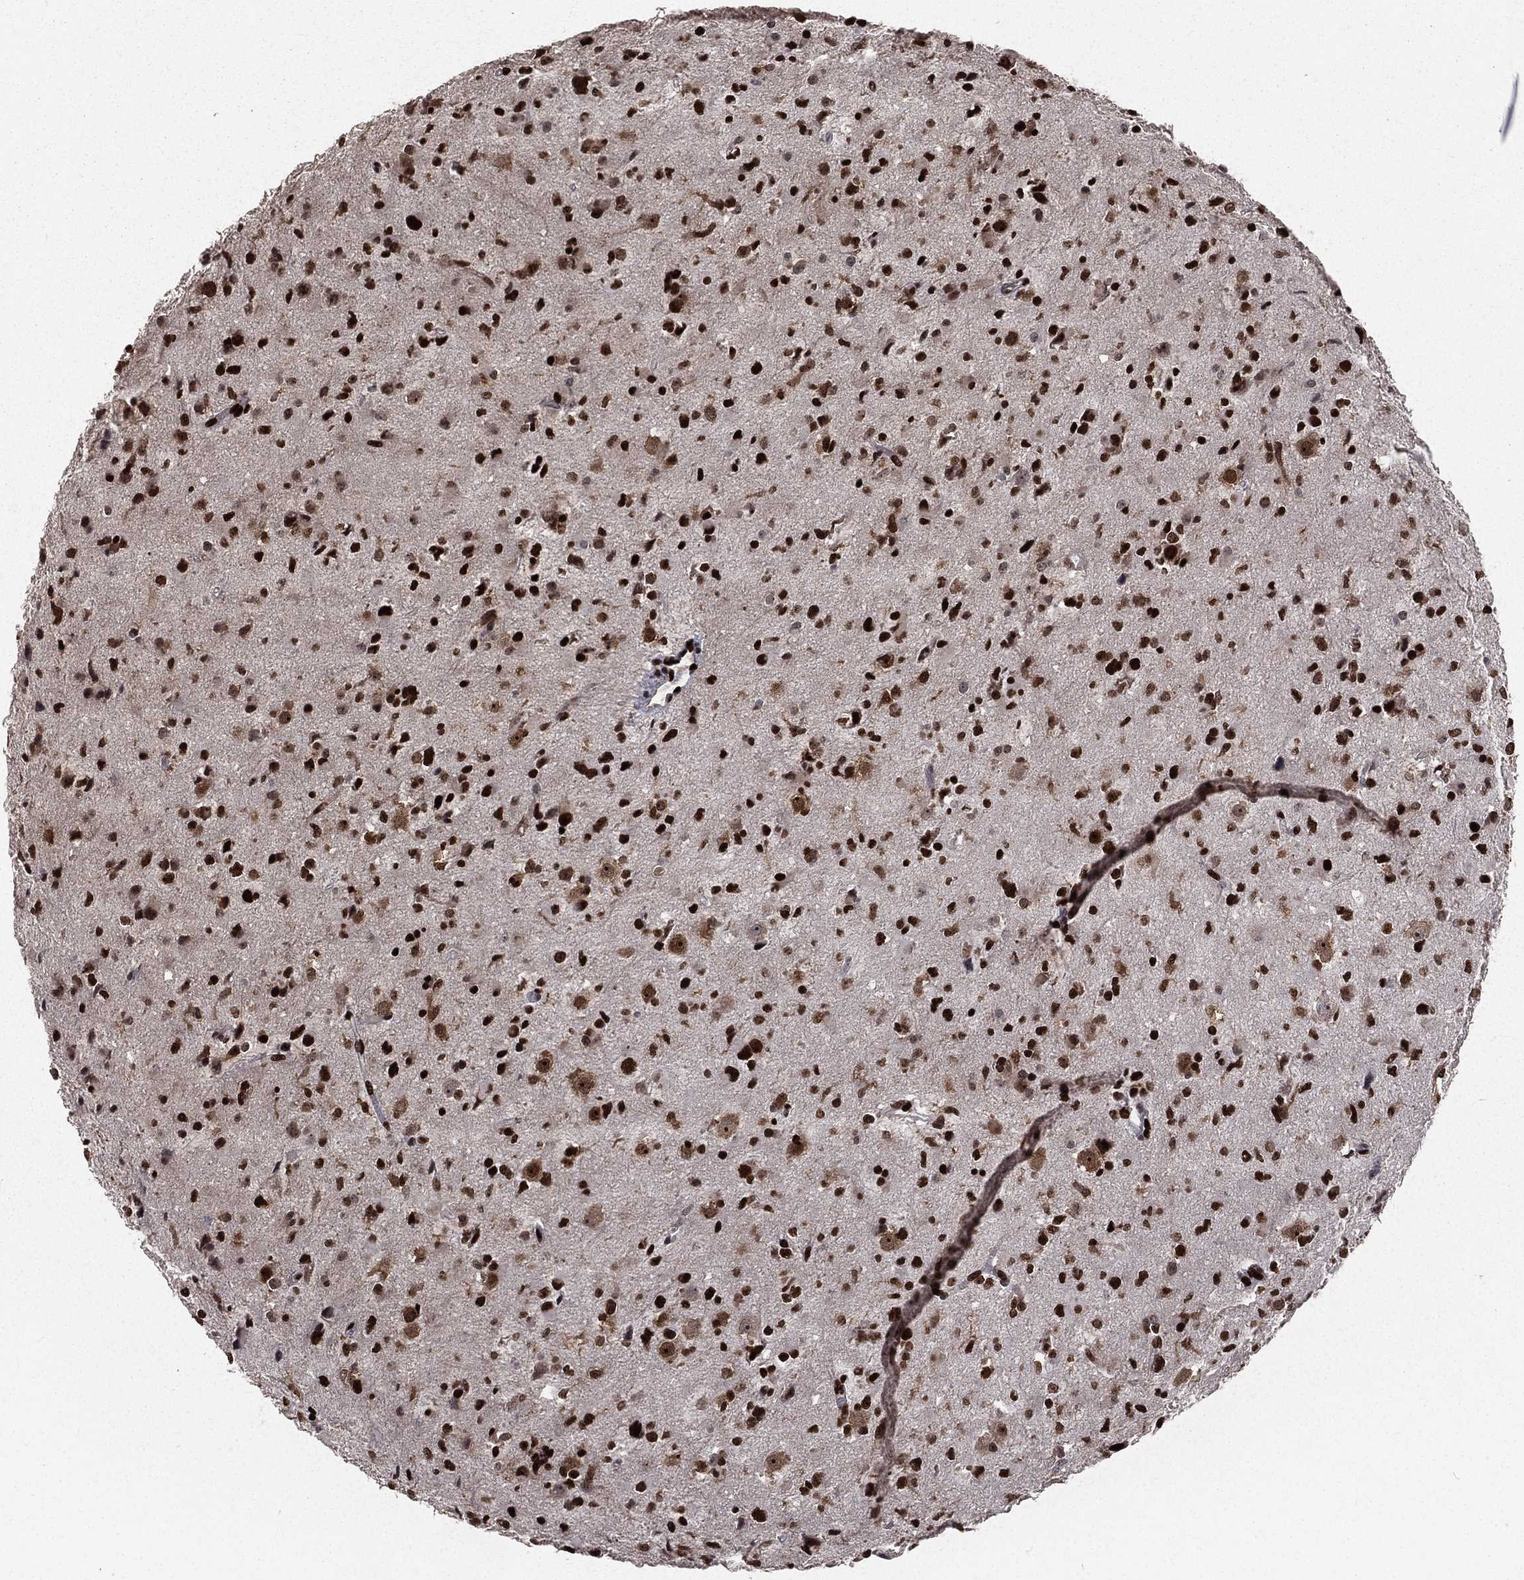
{"staining": {"intensity": "strong", "quantity": ">75%", "location": "nuclear"}, "tissue": "glioma", "cell_type": "Tumor cells", "image_type": "cancer", "snomed": [{"axis": "morphology", "description": "Glioma, malignant, Low grade"}, {"axis": "topography", "description": "Brain"}], "caption": "Glioma tissue exhibits strong nuclear positivity in approximately >75% of tumor cells, visualized by immunohistochemistry. Nuclei are stained in blue.", "gene": "POLB", "patient": {"sex": "female", "age": 32}}